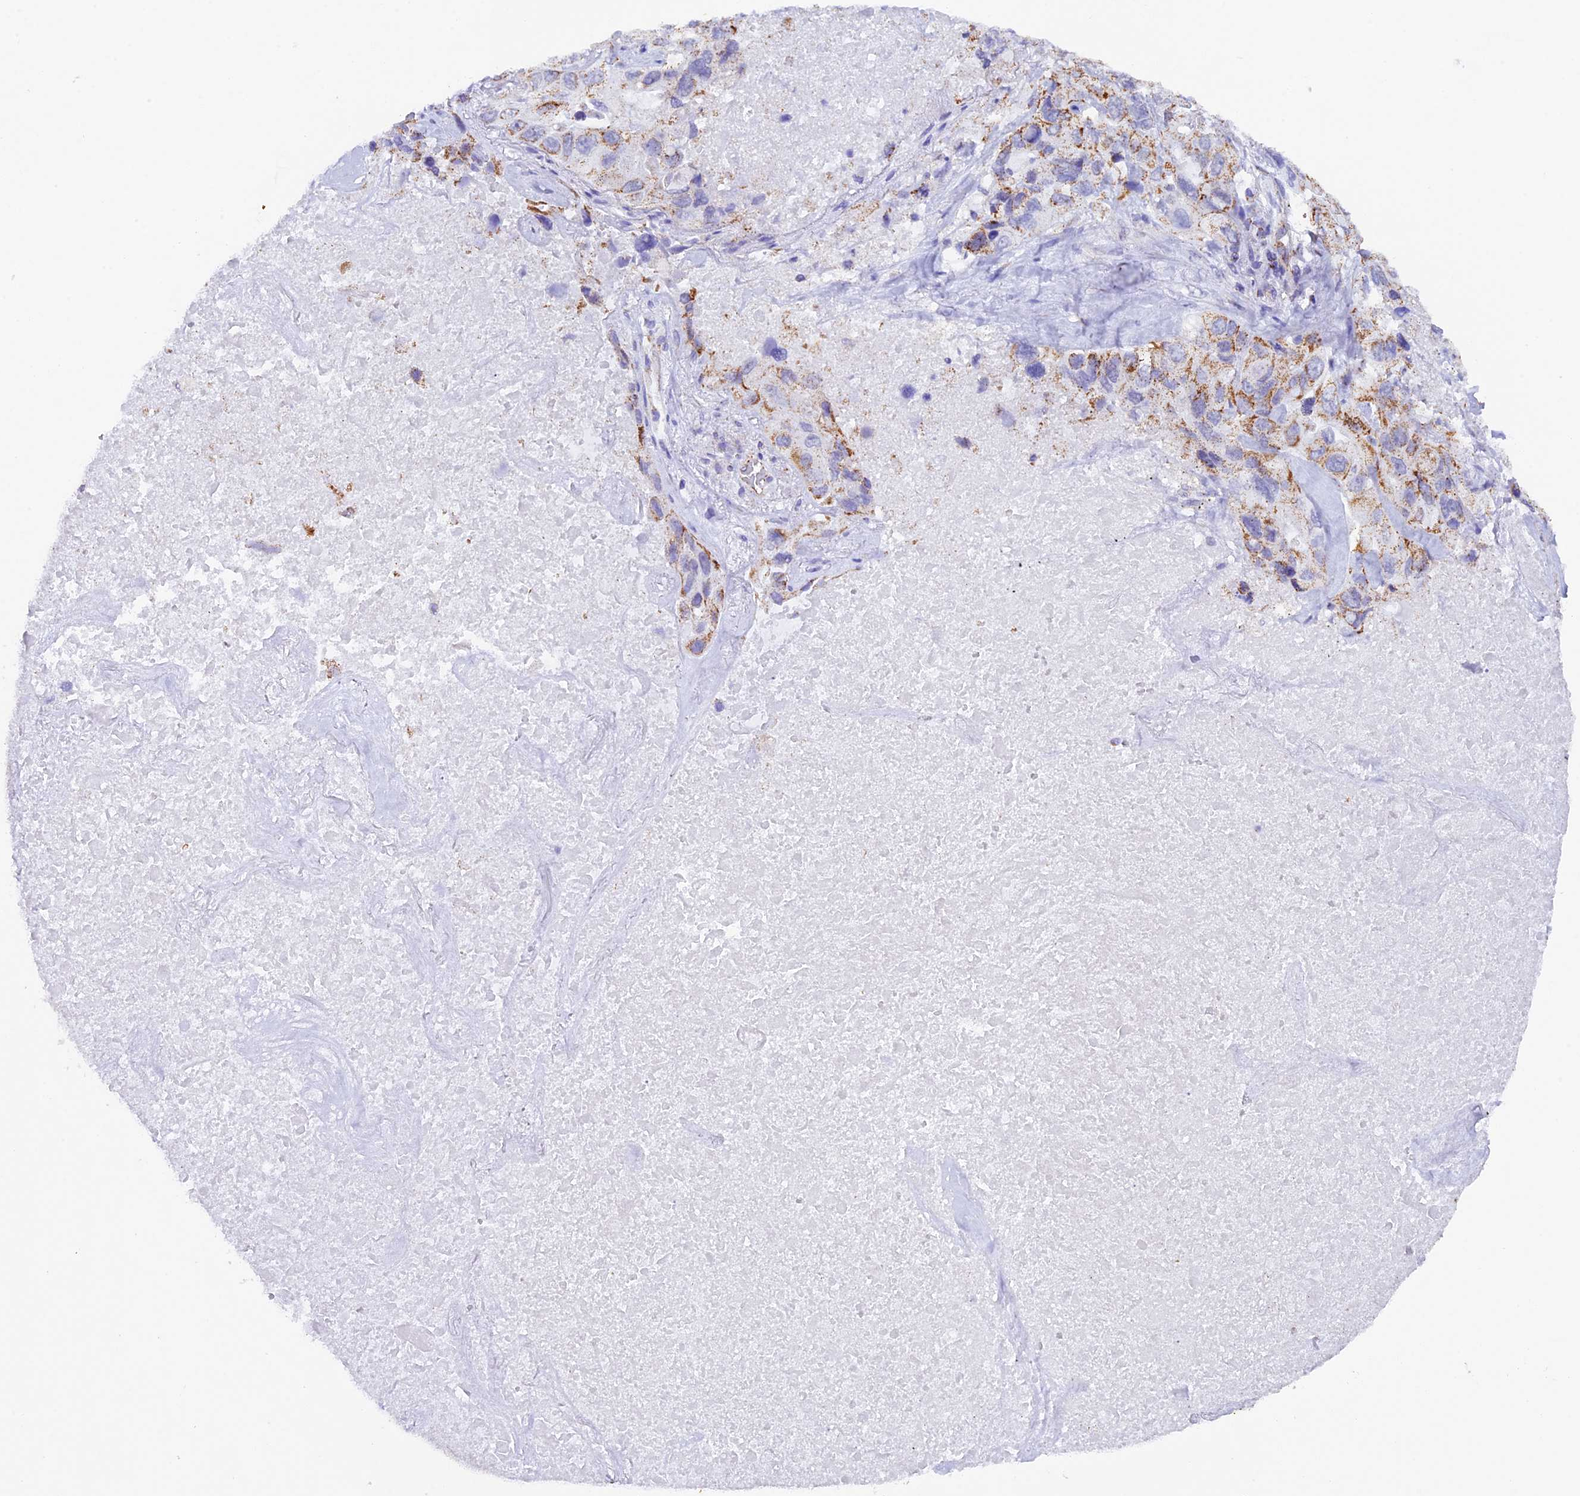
{"staining": {"intensity": "moderate", "quantity": ">75%", "location": "cytoplasmic/membranous"}, "tissue": "lung cancer", "cell_type": "Tumor cells", "image_type": "cancer", "snomed": [{"axis": "morphology", "description": "Squamous cell carcinoma, NOS"}, {"axis": "topography", "description": "Lung"}], "caption": "This micrograph demonstrates lung cancer stained with IHC to label a protein in brown. The cytoplasmic/membranous of tumor cells show moderate positivity for the protein. Nuclei are counter-stained blue.", "gene": "TFAM", "patient": {"sex": "female", "age": 73}}